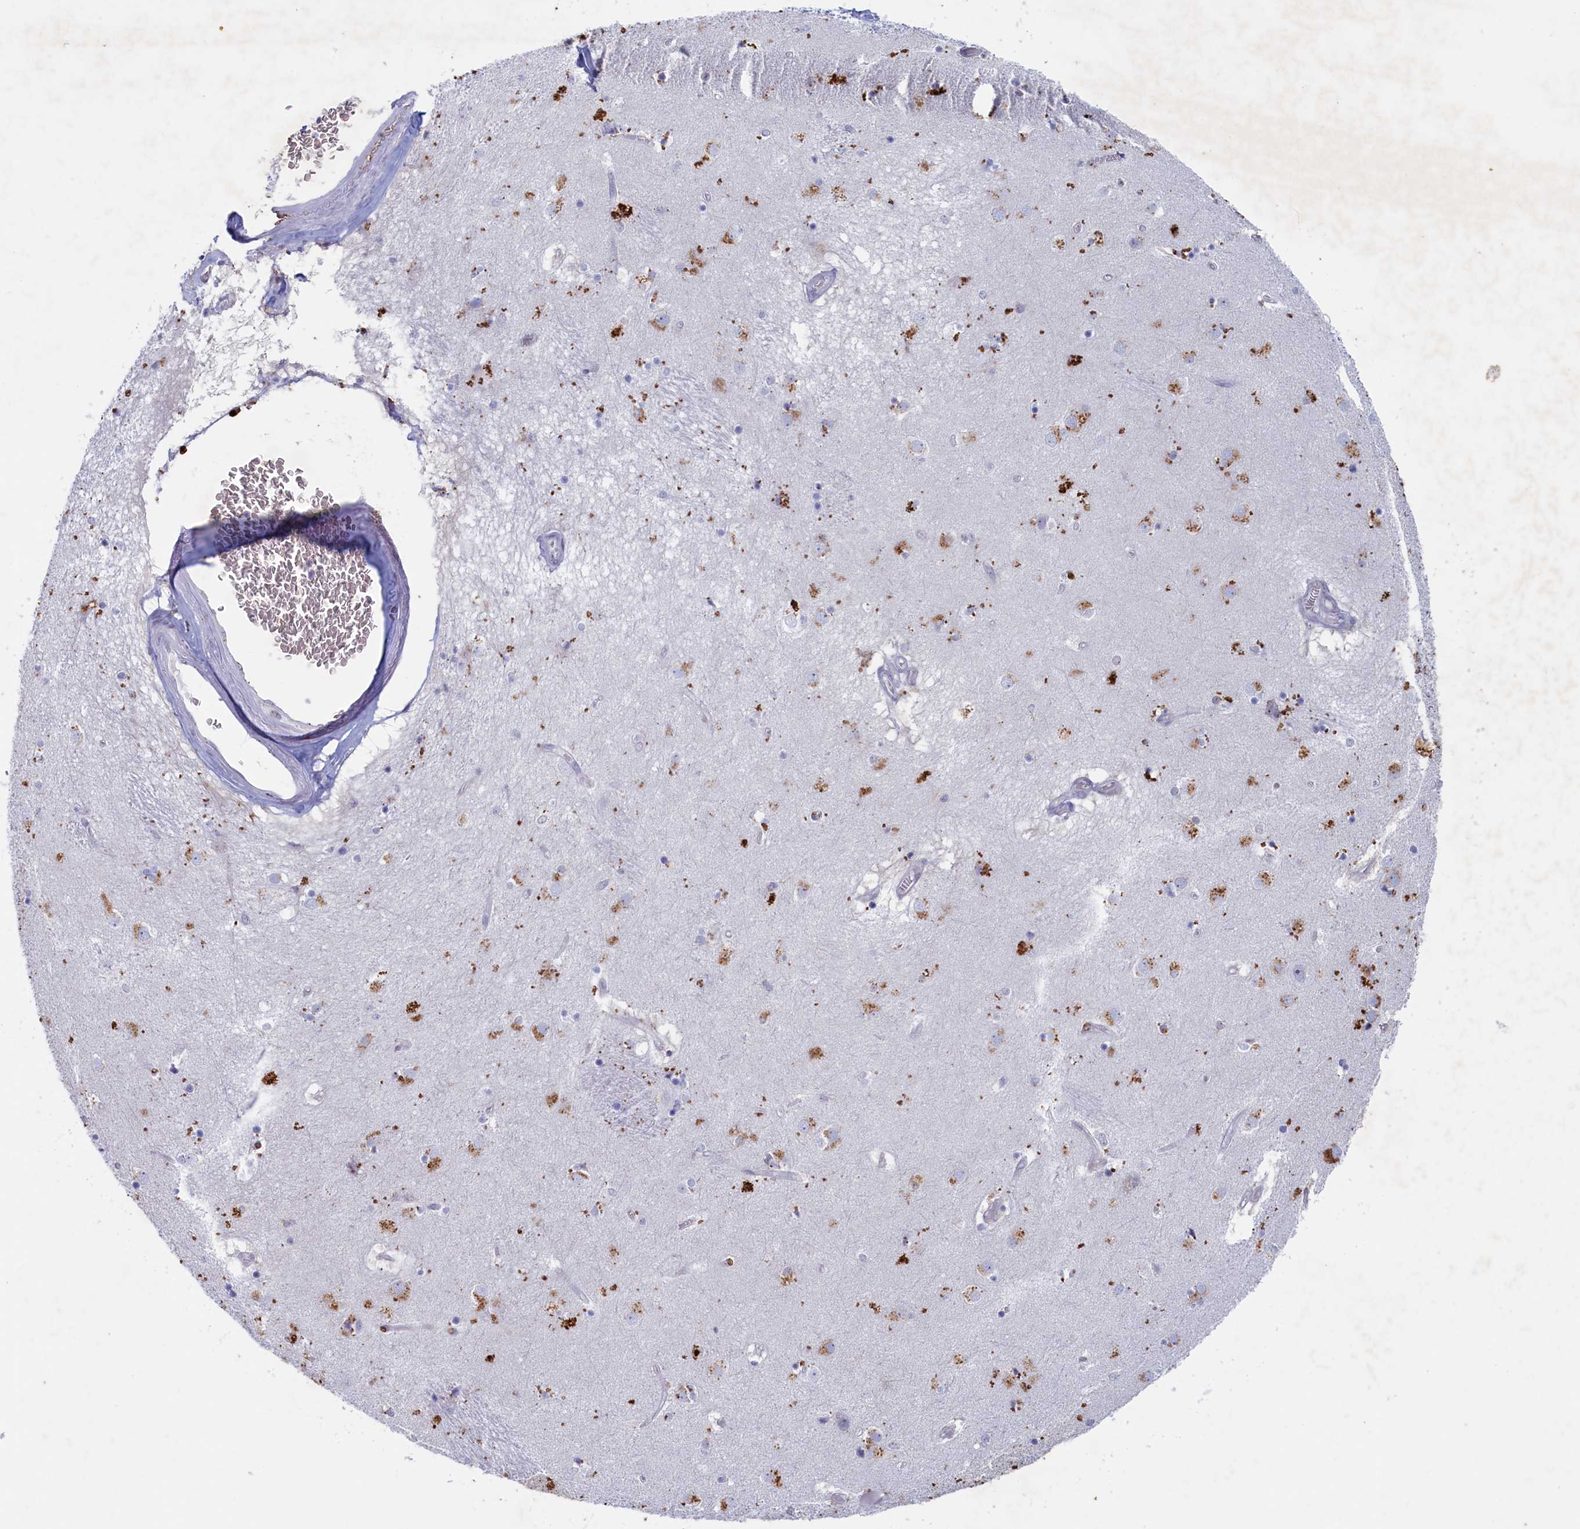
{"staining": {"intensity": "negative", "quantity": "none", "location": "none"}, "tissue": "caudate", "cell_type": "Glial cells", "image_type": "normal", "snomed": [{"axis": "morphology", "description": "Normal tissue, NOS"}, {"axis": "topography", "description": "Lateral ventricle wall"}], "caption": "Immunohistochemistry (IHC) image of unremarkable caudate stained for a protein (brown), which reveals no expression in glial cells.", "gene": "WDR76", "patient": {"sex": "male", "age": 70}}